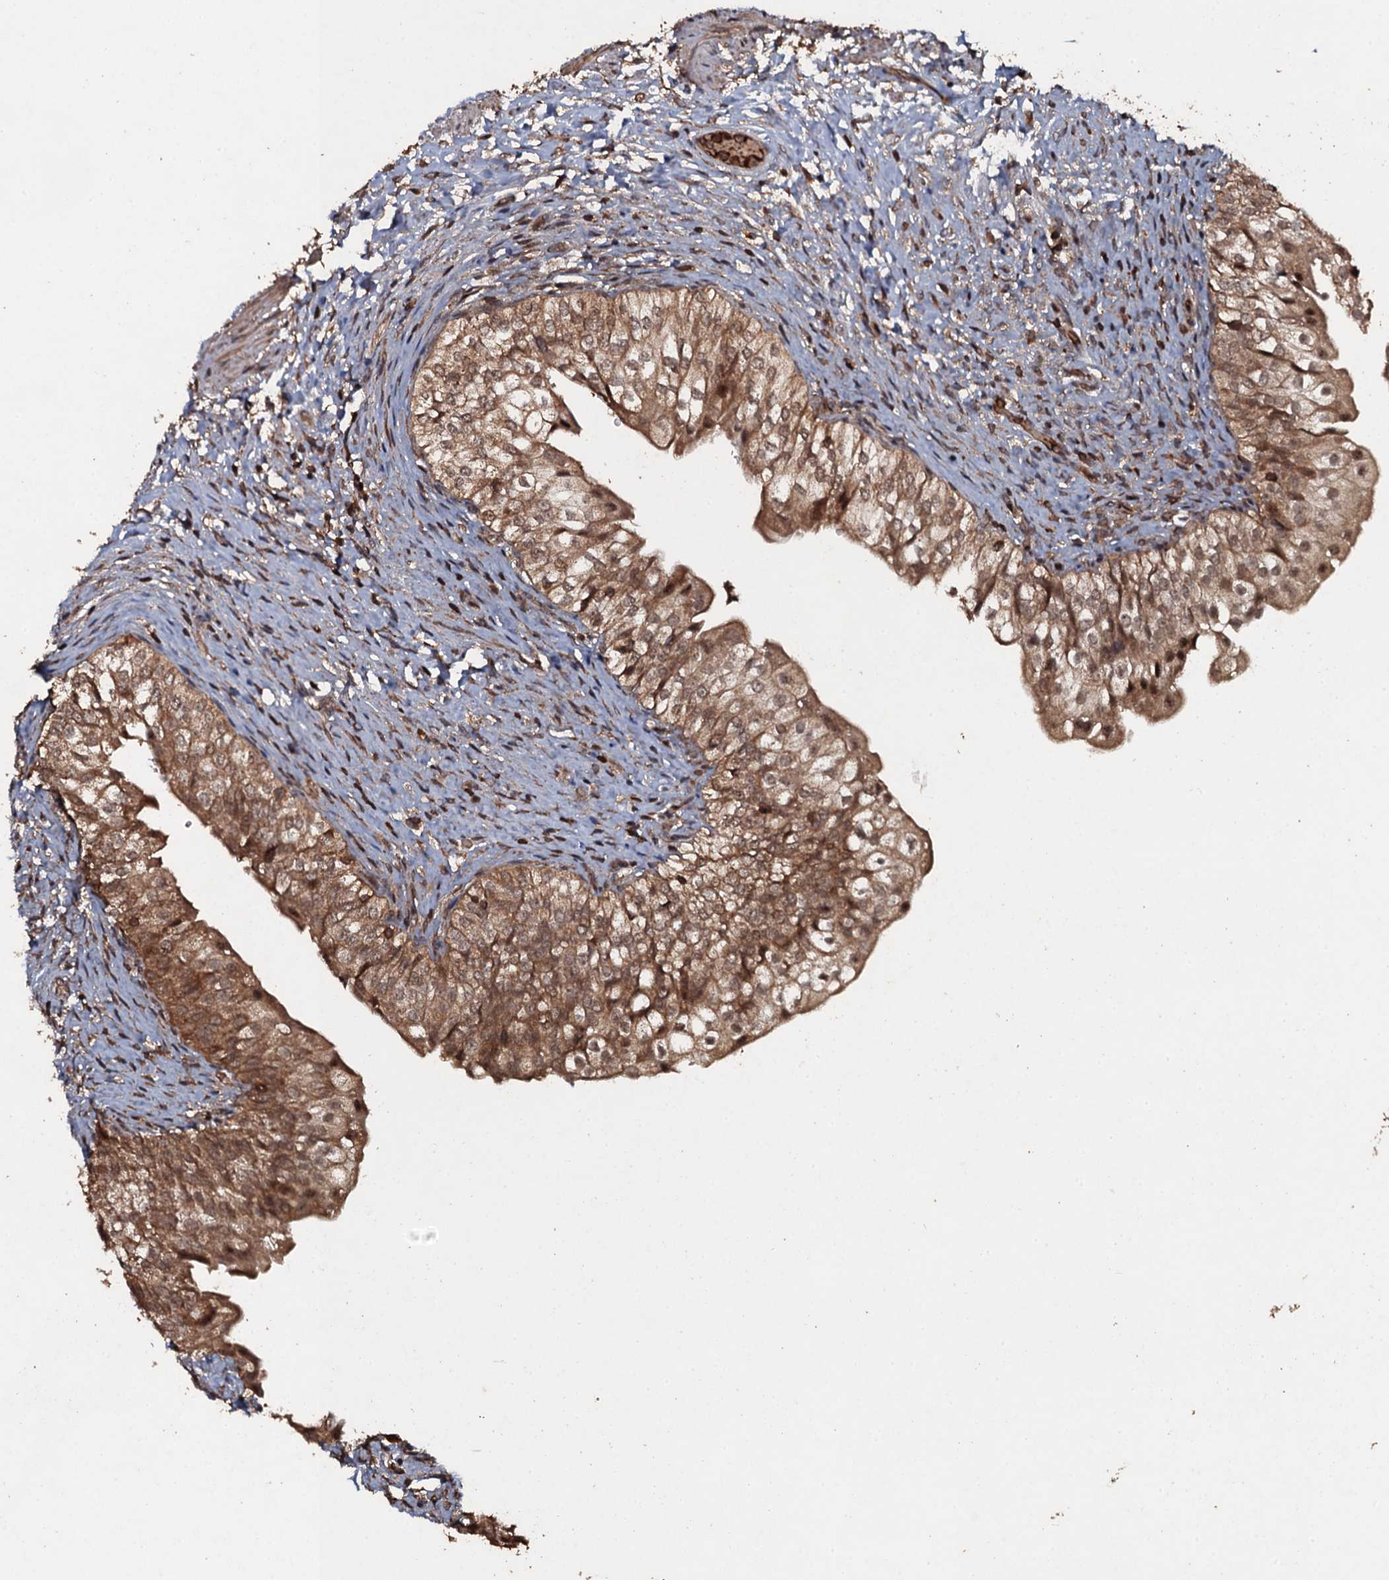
{"staining": {"intensity": "strong", "quantity": ">75%", "location": "cytoplasmic/membranous"}, "tissue": "urinary bladder", "cell_type": "Urothelial cells", "image_type": "normal", "snomed": [{"axis": "morphology", "description": "Normal tissue, NOS"}, {"axis": "topography", "description": "Urinary bladder"}], "caption": "Immunohistochemical staining of benign urinary bladder shows high levels of strong cytoplasmic/membranous positivity in approximately >75% of urothelial cells.", "gene": "ADGRG3", "patient": {"sex": "male", "age": 55}}